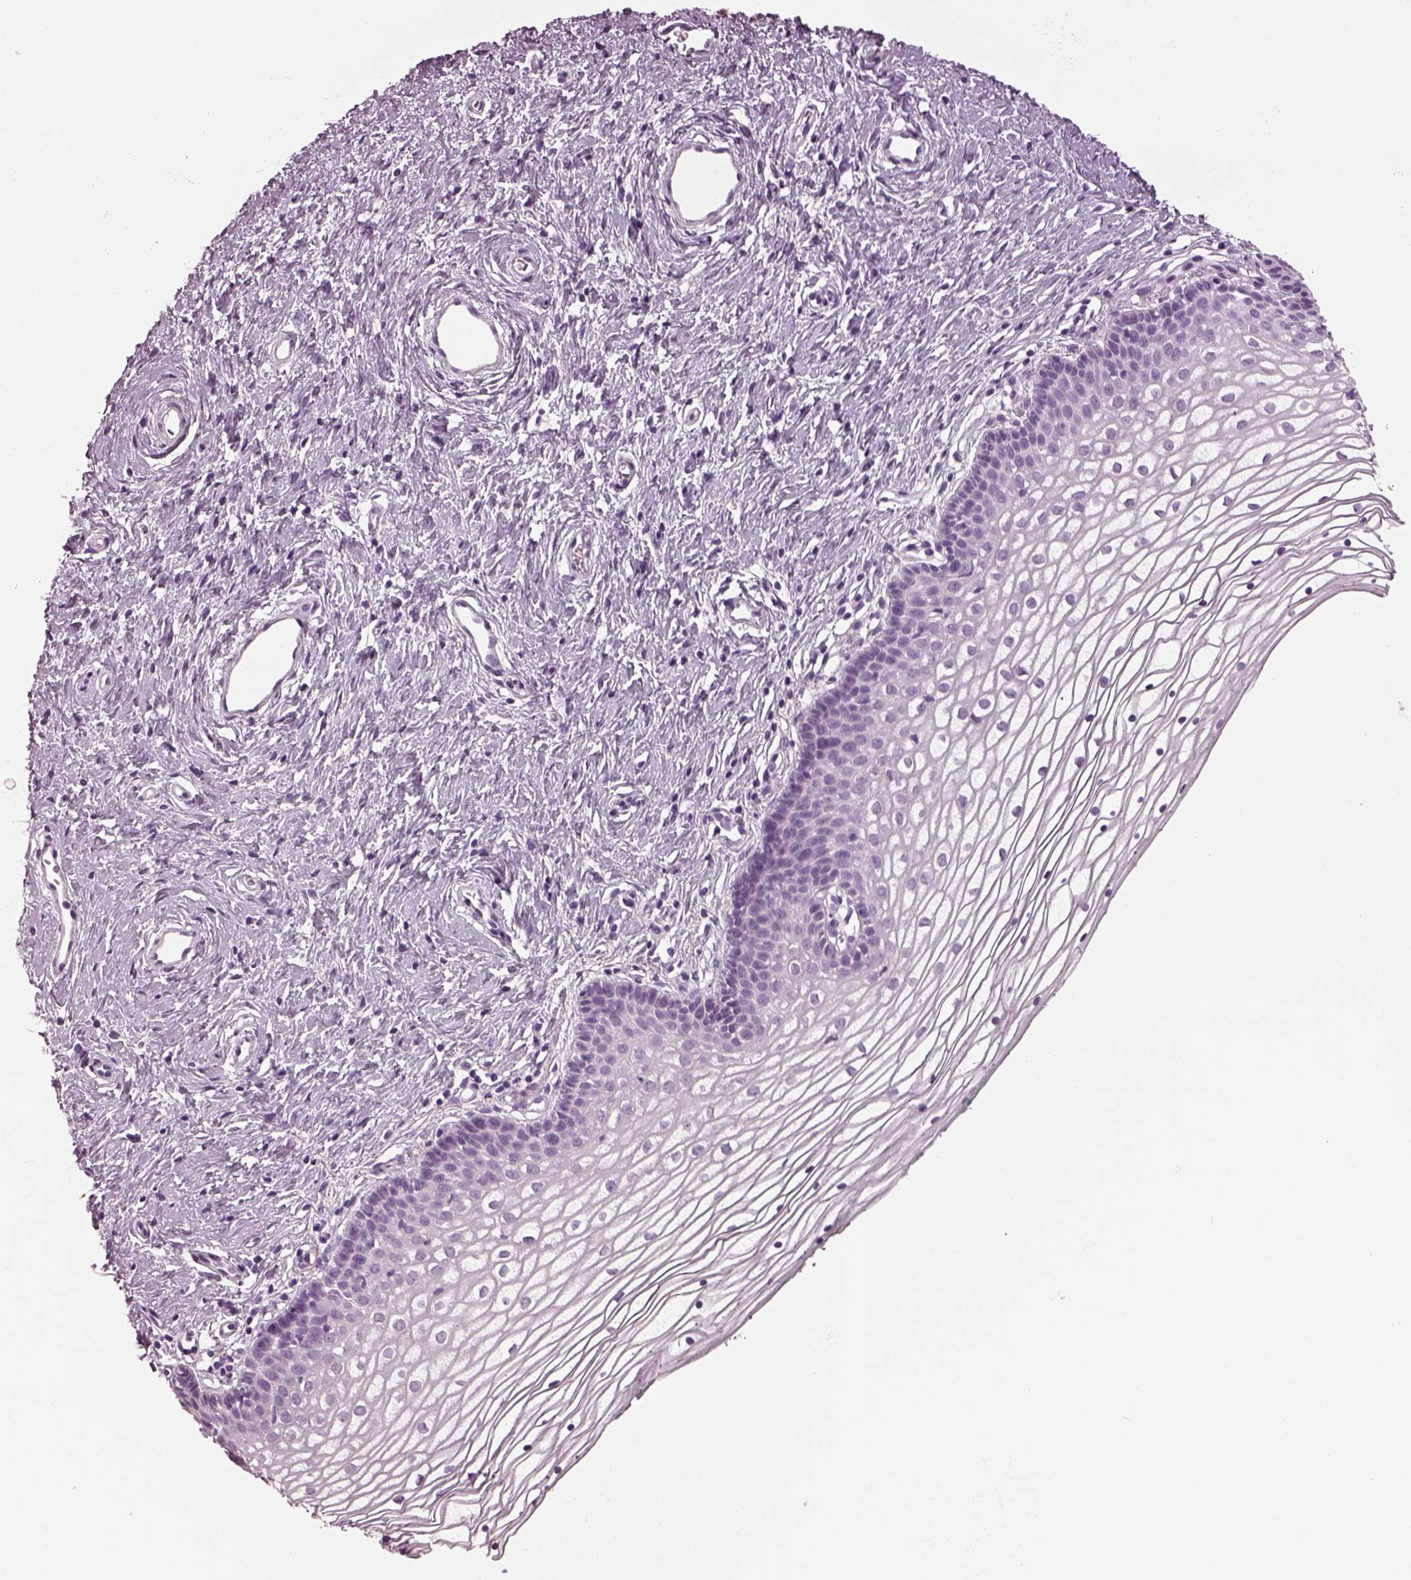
{"staining": {"intensity": "negative", "quantity": "none", "location": "none"}, "tissue": "vagina", "cell_type": "Squamous epithelial cells", "image_type": "normal", "snomed": [{"axis": "morphology", "description": "Normal tissue, NOS"}, {"axis": "topography", "description": "Vagina"}], "caption": "This is an IHC photomicrograph of benign human vagina. There is no expression in squamous epithelial cells.", "gene": "TPPP2", "patient": {"sex": "female", "age": 36}}